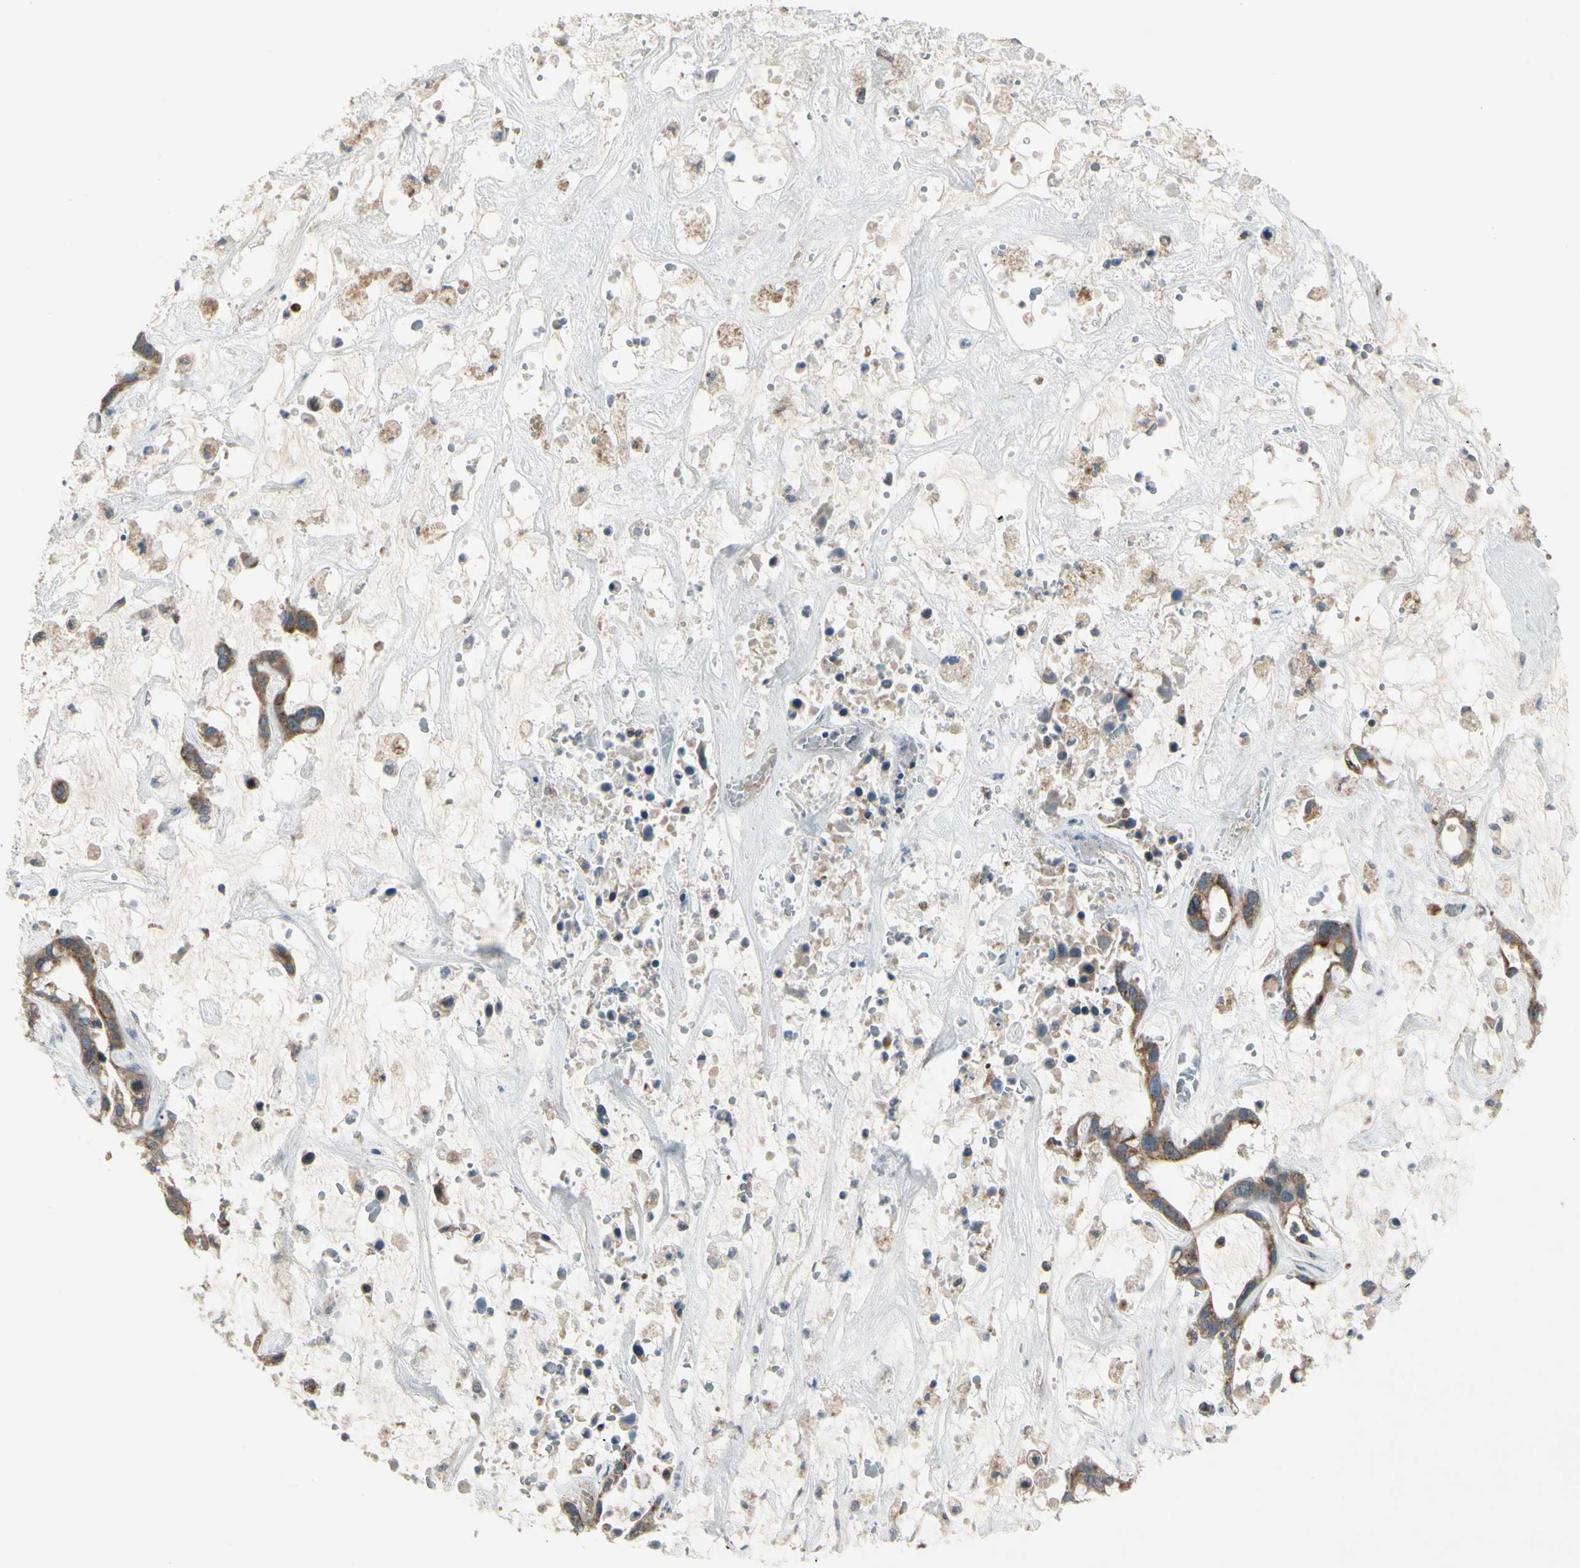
{"staining": {"intensity": "moderate", "quantity": ">75%", "location": "cytoplasmic/membranous"}, "tissue": "liver cancer", "cell_type": "Tumor cells", "image_type": "cancer", "snomed": [{"axis": "morphology", "description": "Cholangiocarcinoma"}, {"axis": "topography", "description": "Liver"}], "caption": "This histopathology image demonstrates IHC staining of cholangiocarcinoma (liver), with medium moderate cytoplasmic/membranous positivity in approximately >75% of tumor cells.", "gene": "CPT1A", "patient": {"sex": "female", "age": 65}}